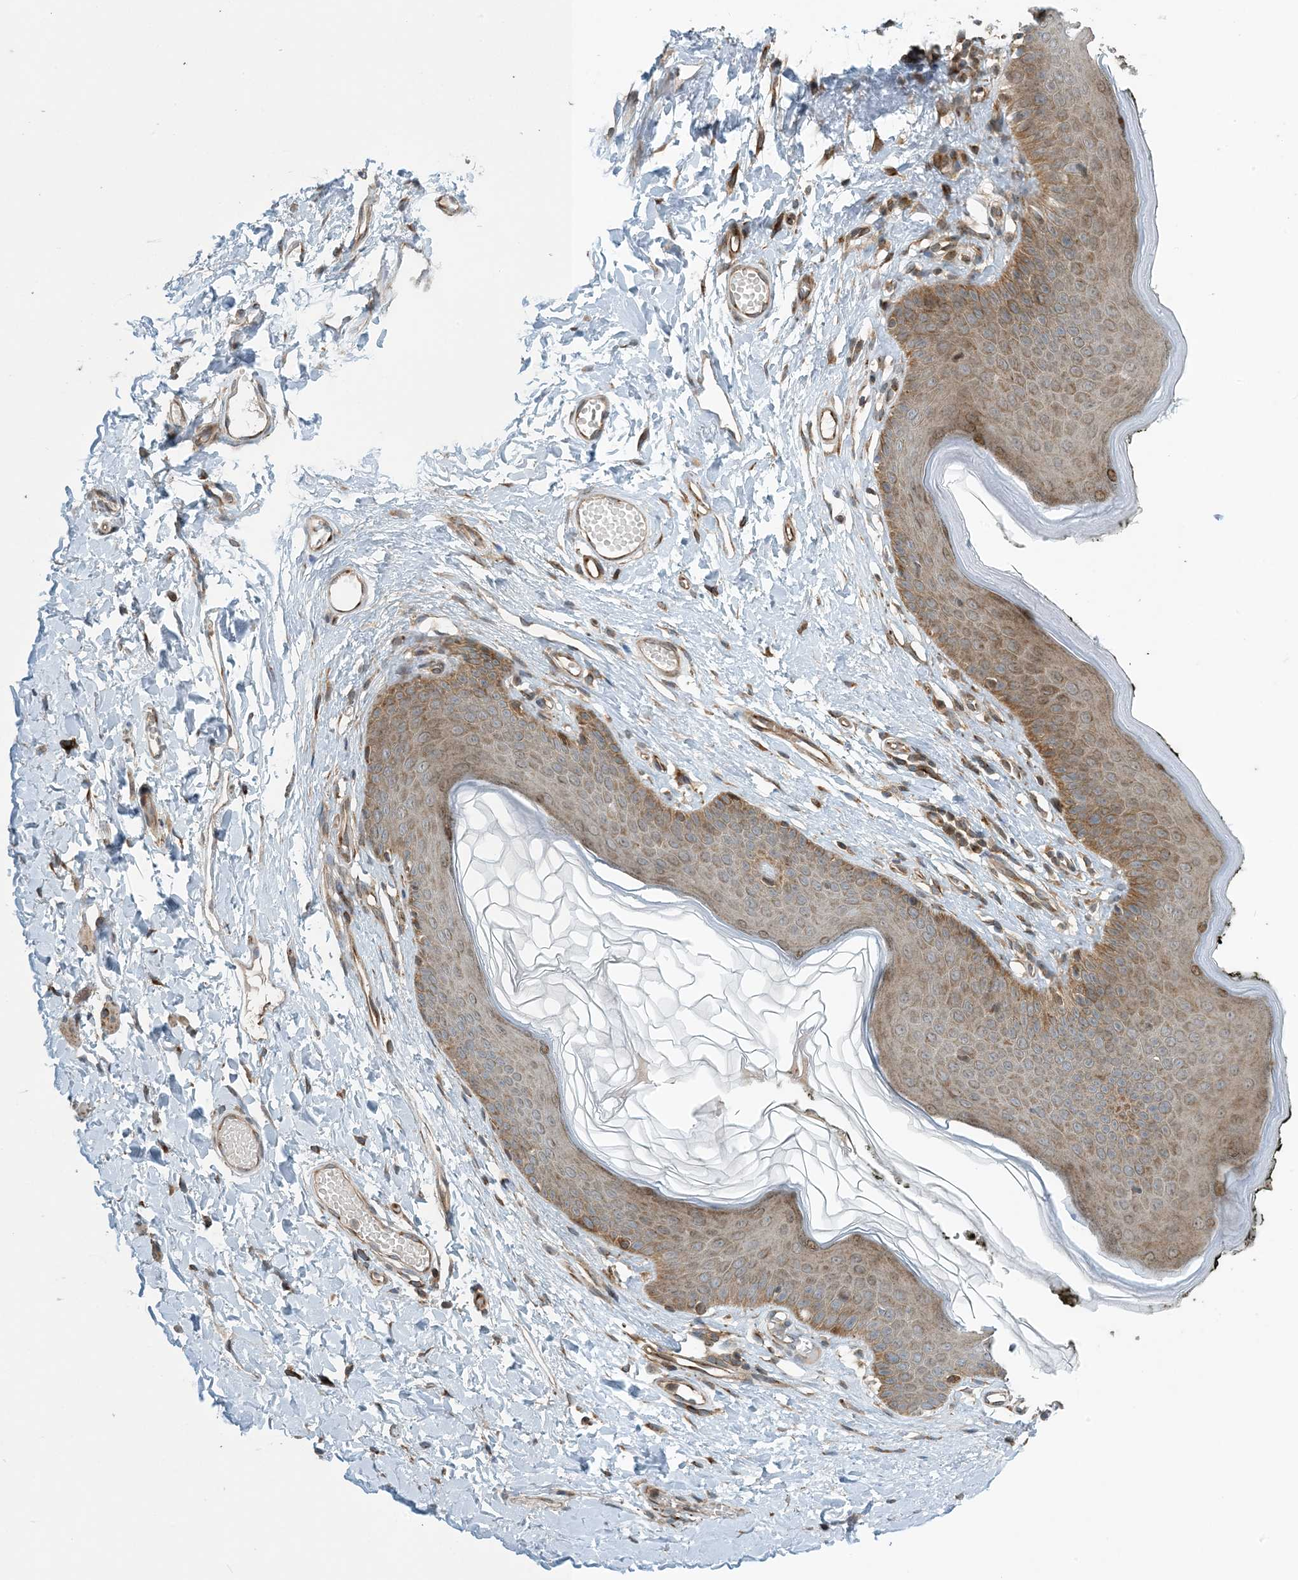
{"staining": {"intensity": "moderate", "quantity": "25%-75%", "location": "cytoplasmic/membranous,nuclear"}, "tissue": "skin", "cell_type": "Epidermal cells", "image_type": "normal", "snomed": [{"axis": "morphology", "description": "Normal tissue, NOS"}, {"axis": "morphology", "description": "Inflammation, NOS"}, {"axis": "topography", "description": "Vulva"}], "caption": "Protein staining shows moderate cytoplasmic/membranous,nuclear positivity in about 25%-75% of epidermal cells in benign skin.", "gene": "ZBTB3", "patient": {"sex": "female", "age": 84}}